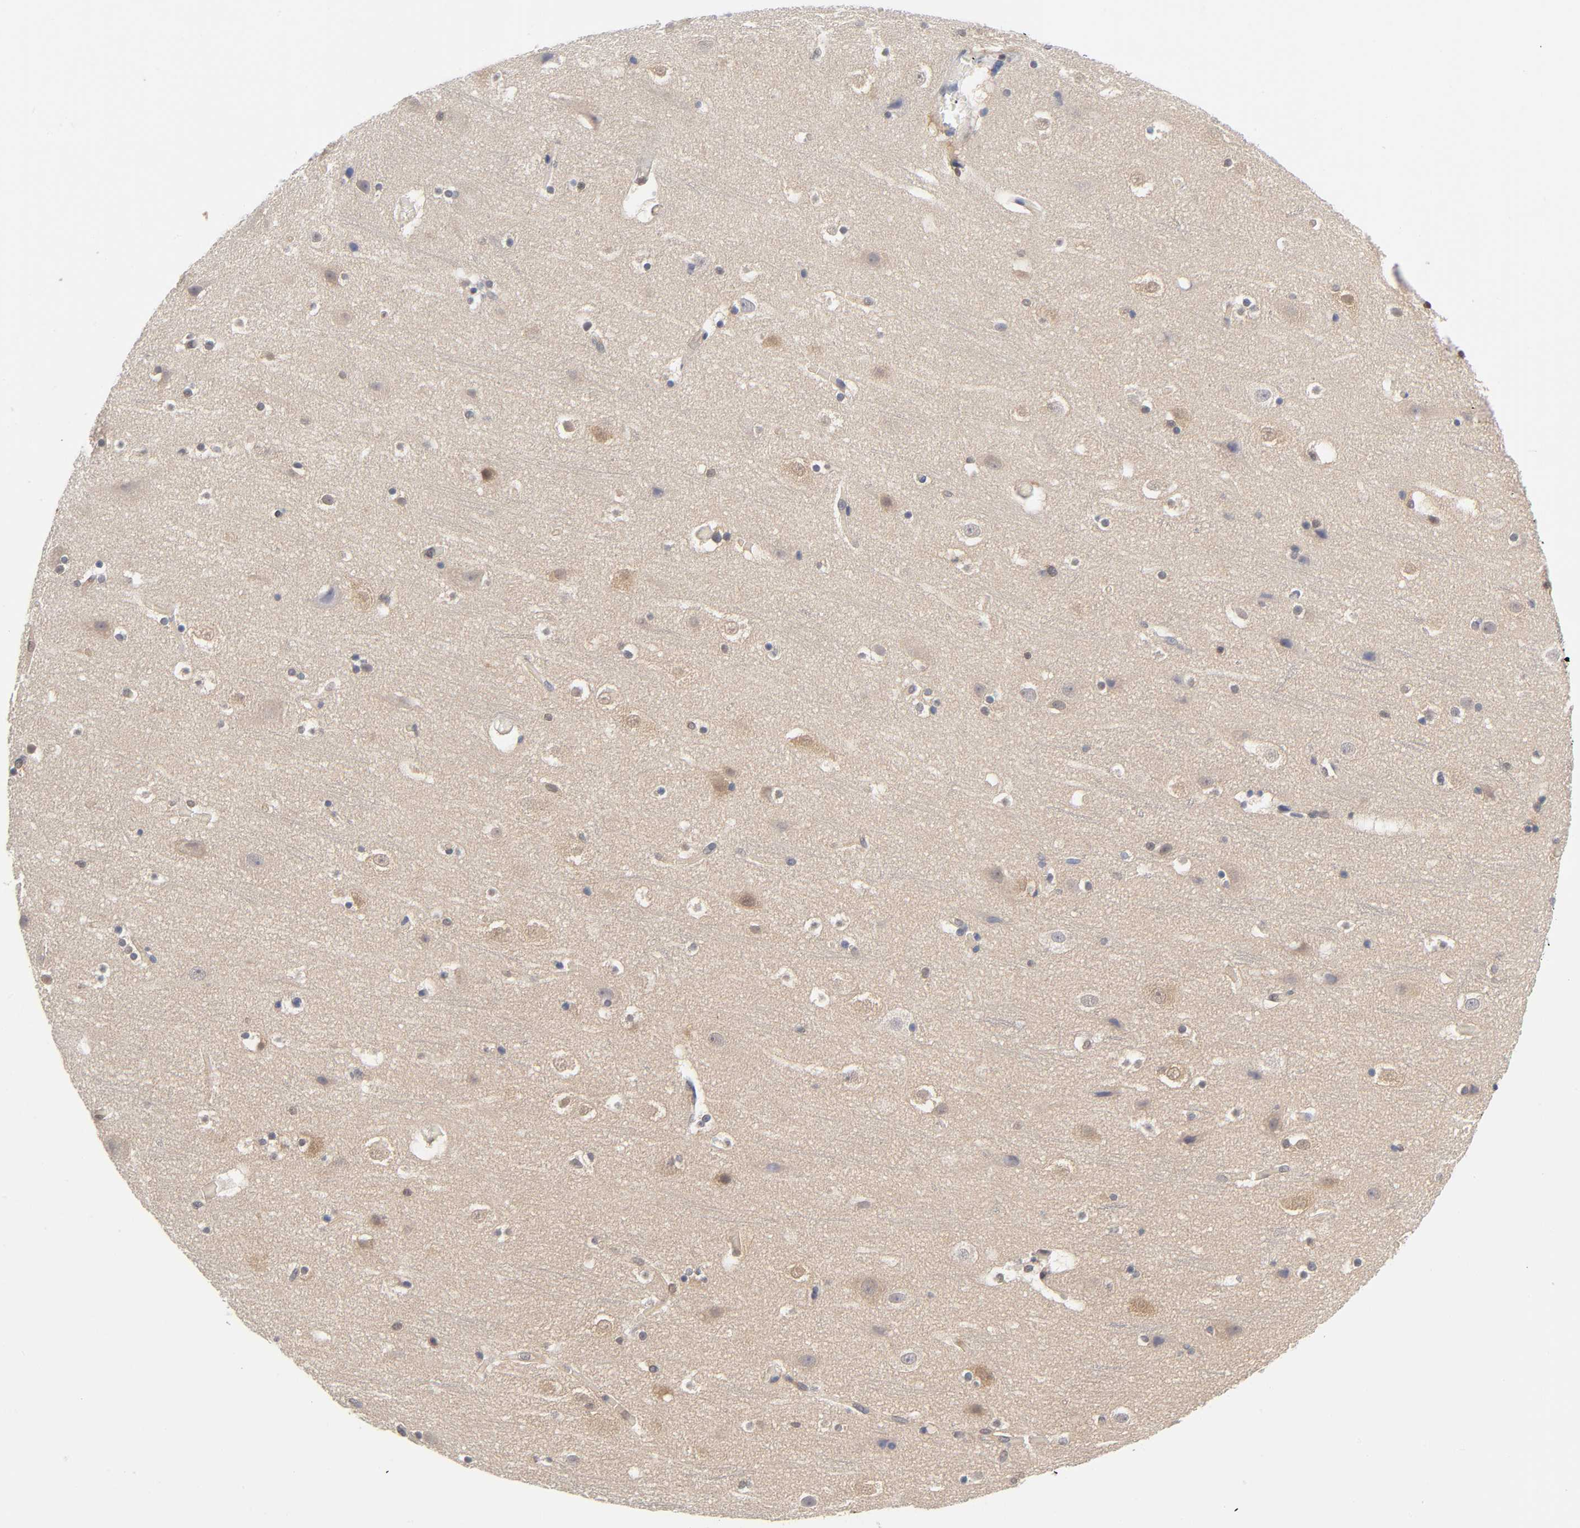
{"staining": {"intensity": "weak", "quantity": "25%-75%", "location": "cytoplasmic/membranous"}, "tissue": "cerebral cortex", "cell_type": "Endothelial cells", "image_type": "normal", "snomed": [{"axis": "morphology", "description": "Normal tissue, NOS"}, {"axis": "topography", "description": "Cerebral cortex"}], "caption": "High-power microscopy captured an immunohistochemistry histopathology image of unremarkable cerebral cortex, revealing weak cytoplasmic/membranous expression in about 25%-75% of endothelial cells. (DAB (3,3'-diaminobenzidine) IHC, brown staining for protein, blue staining for nuclei).", "gene": "DFFB", "patient": {"sex": "male", "age": 45}}